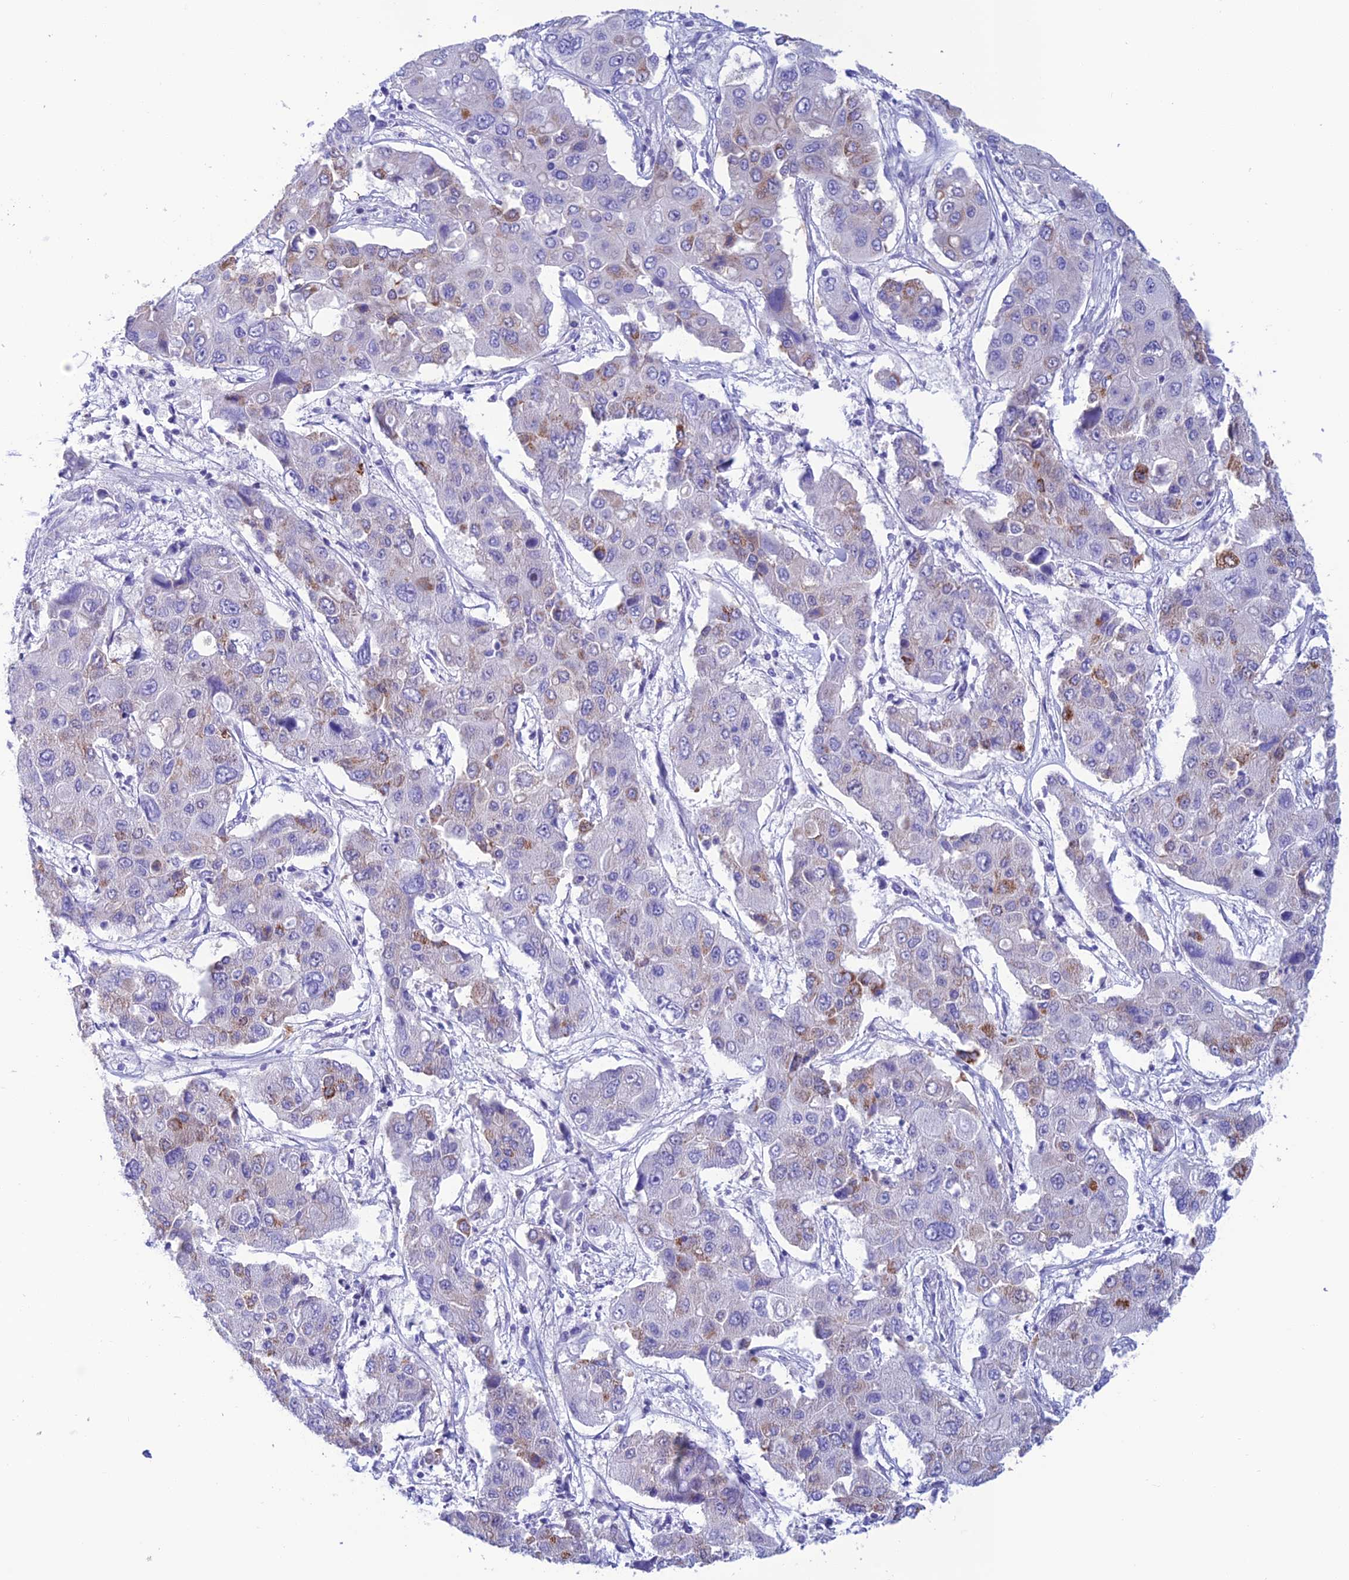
{"staining": {"intensity": "strong", "quantity": "<25%", "location": "cytoplasmic/membranous"}, "tissue": "liver cancer", "cell_type": "Tumor cells", "image_type": "cancer", "snomed": [{"axis": "morphology", "description": "Cholangiocarcinoma"}, {"axis": "topography", "description": "Liver"}], "caption": "Cholangiocarcinoma (liver) stained with DAB immunohistochemistry demonstrates medium levels of strong cytoplasmic/membranous positivity in about <25% of tumor cells.", "gene": "NXPE4", "patient": {"sex": "male", "age": 67}}